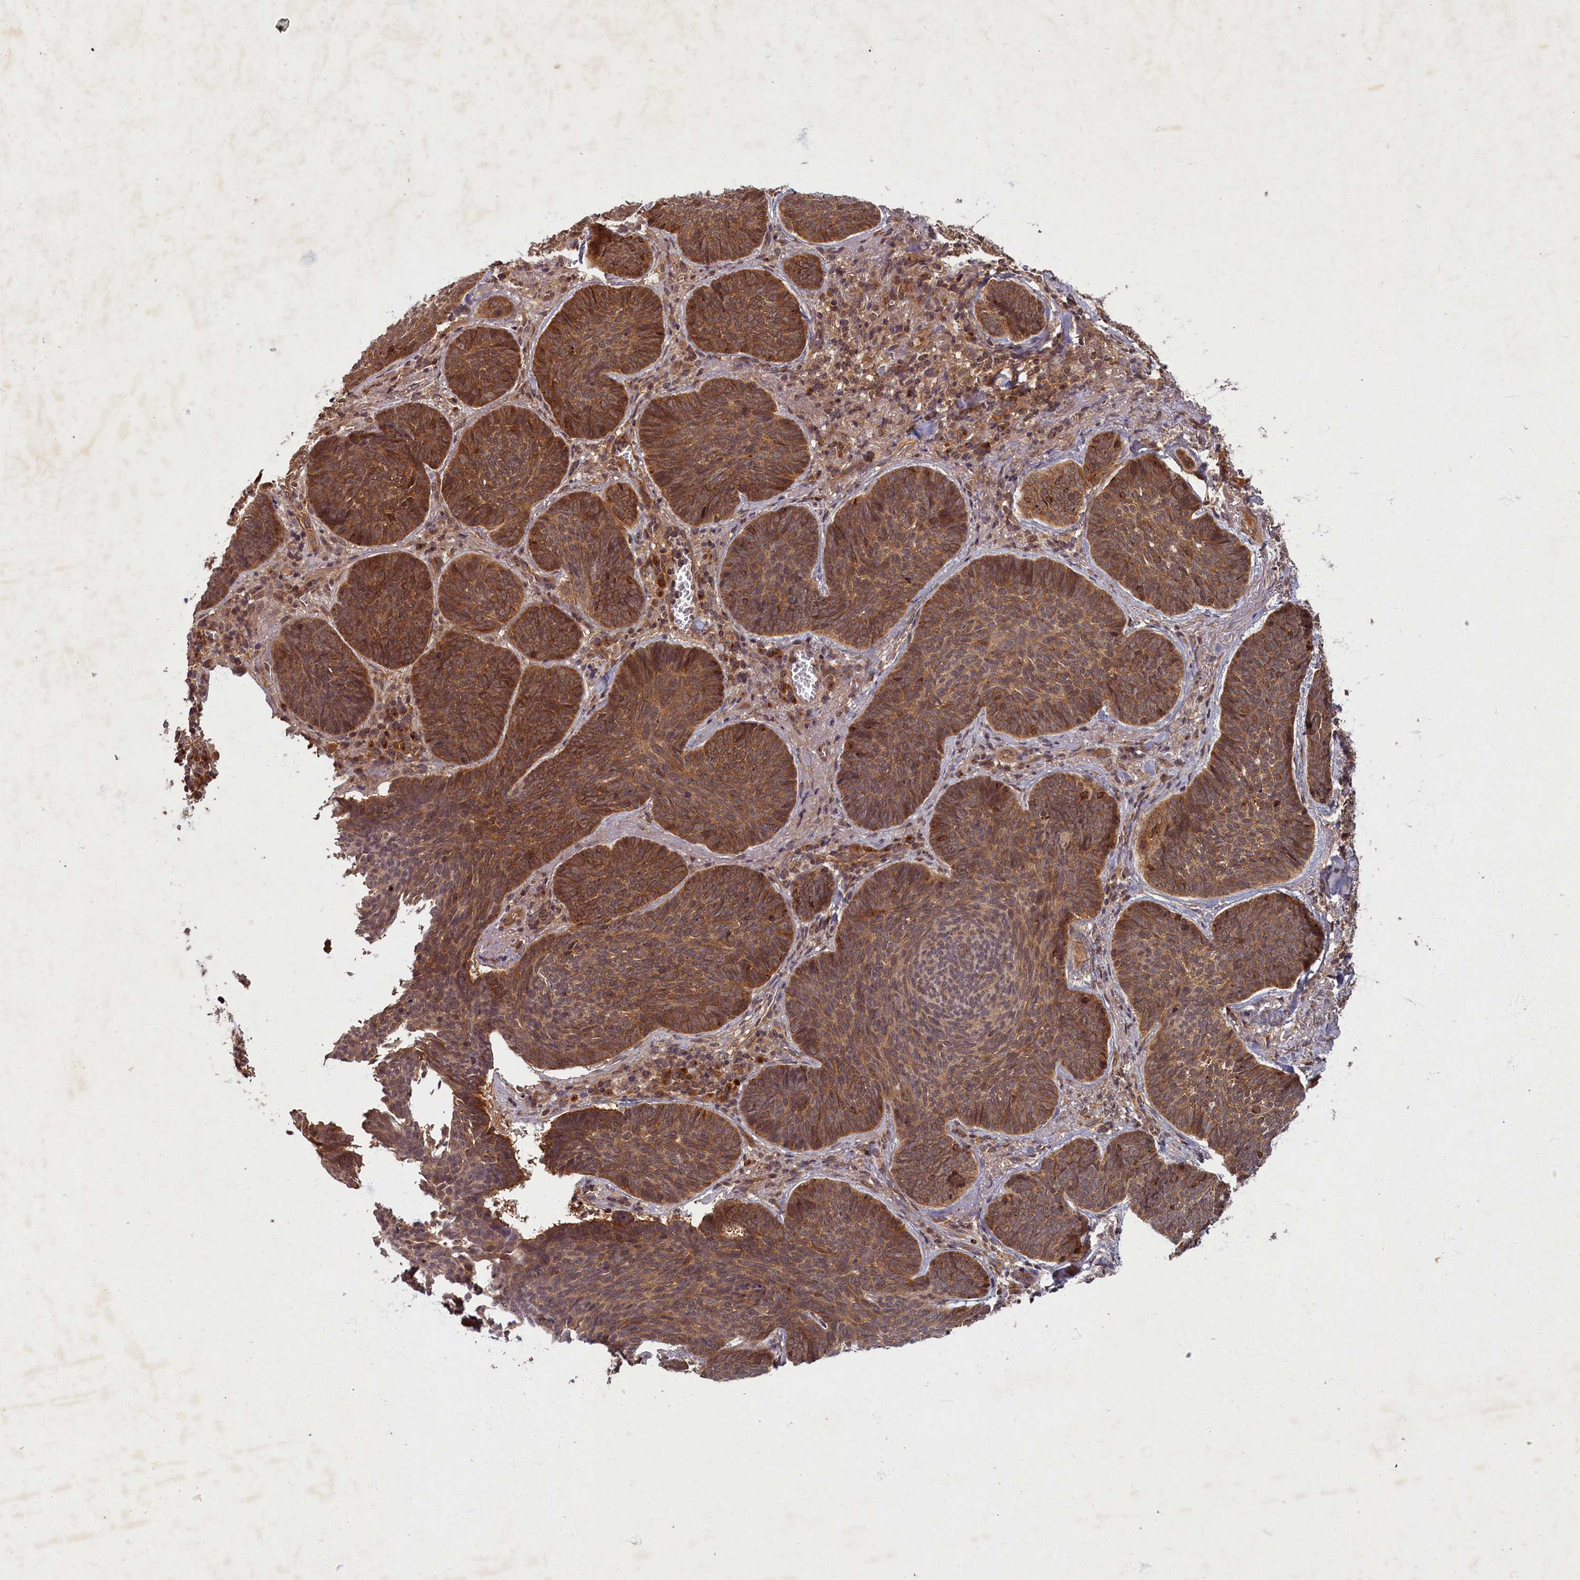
{"staining": {"intensity": "moderate", "quantity": ">75%", "location": "cytoplasmic/membranous"}, "tissue": "skin cancer", "cell_type": "Tumor cells", "image_type": "cancer", "snomed": [{"axis": "morphology", "description": "Basal cell carcinoma"}, {"axis": "topography", "description": "Skin"}], "caption": "Immunohistochemistry histopathology image of neoplastic tissue: human skin basal cell carcinoma stained using immunohistochemistry (IHC) shows medium levels of moderate protein expression localized specifically in the cytoplasmic/membranous of tumor cells, appearing as a cytoplasmic/membranous brown color.", "gene": "BICD1", "patient": {"sex": "female", "age": 74}}